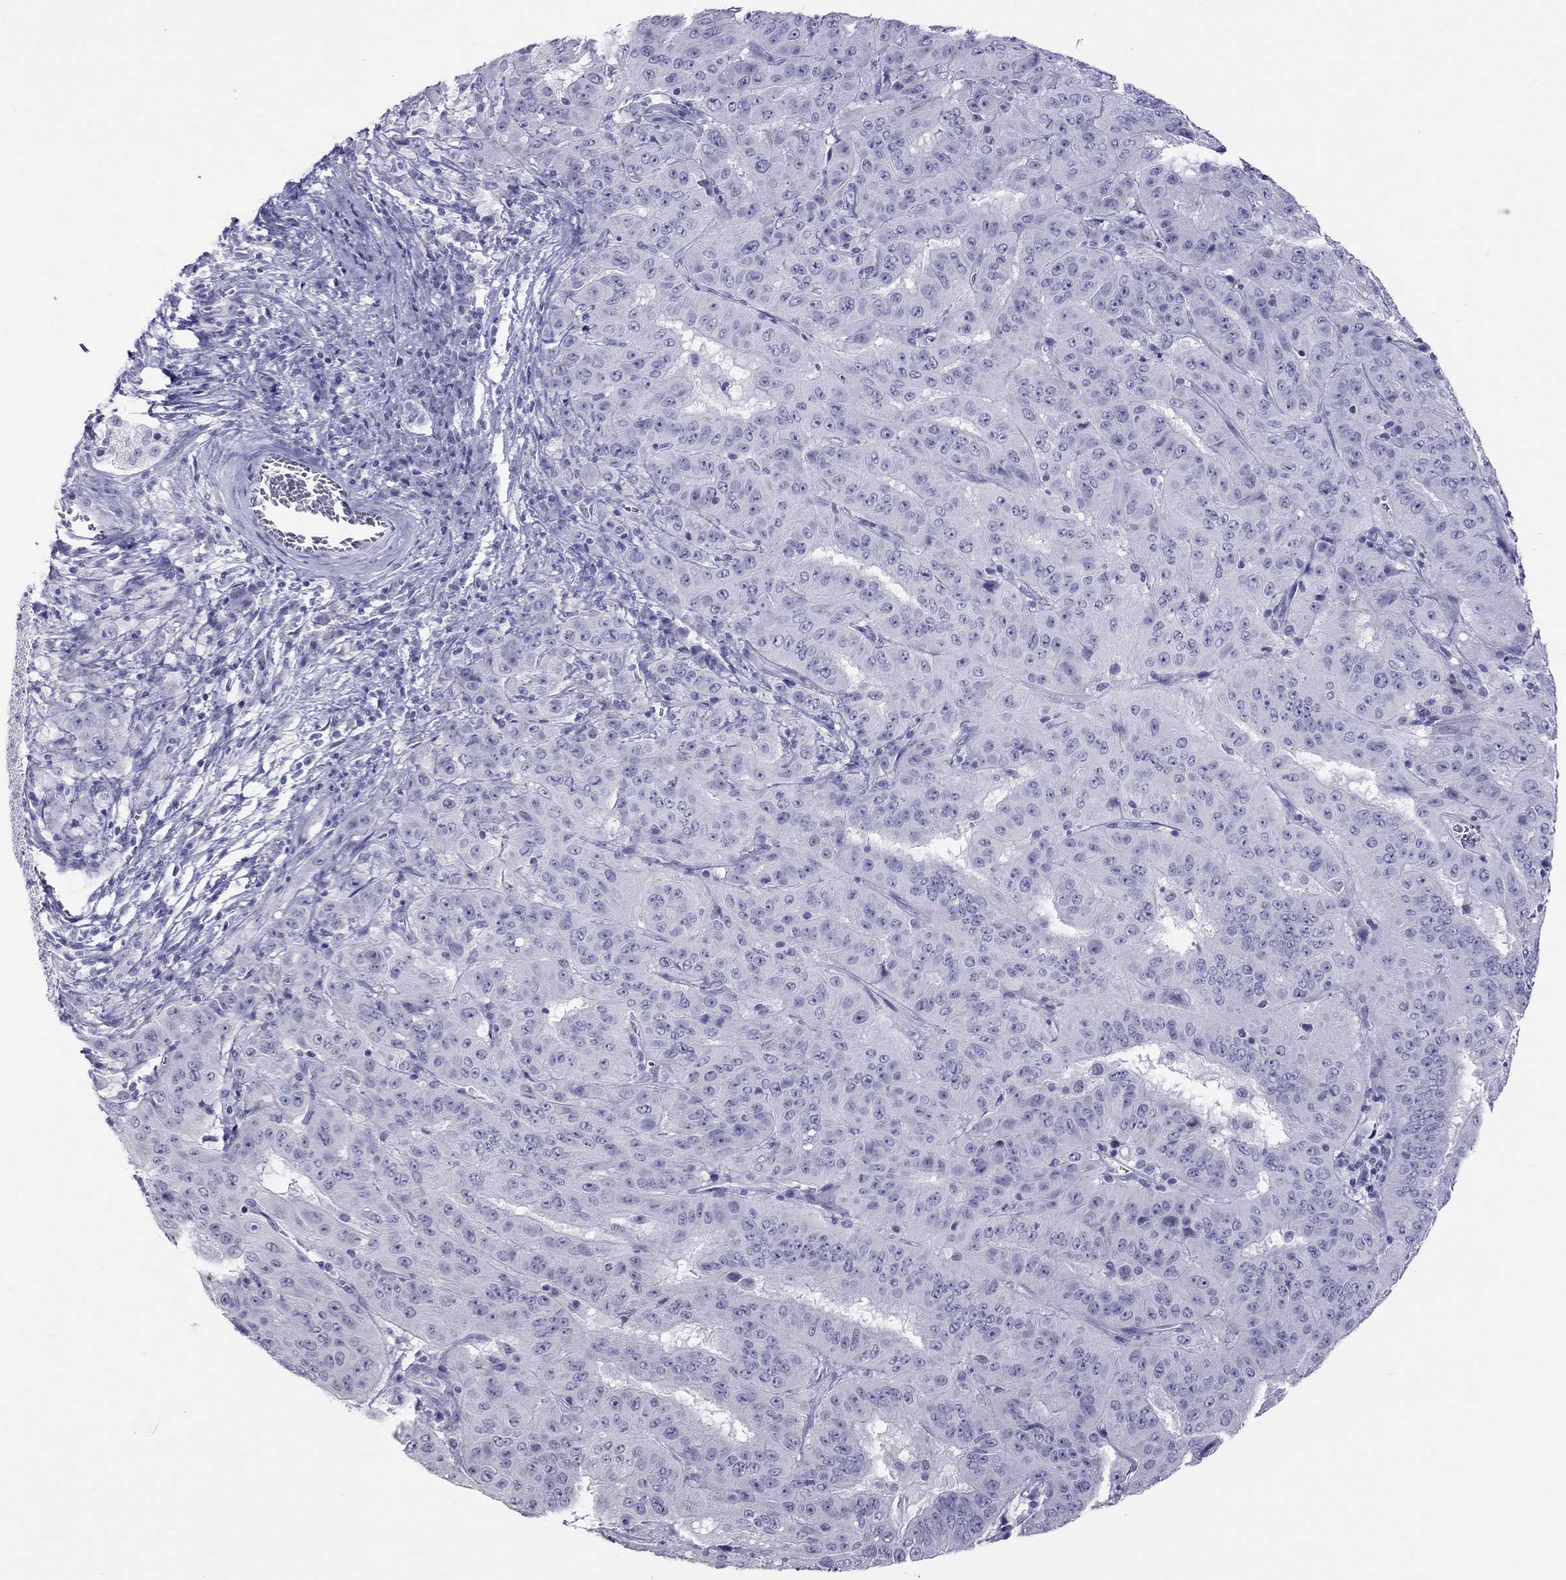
{"staining": {"intensity": "negative", "quantity": "none", "location": "none"}, "tissue": "pancreatic cancer", "cell_type": "Tumor cells", "image_type": "cancer", "snomed": [{"axis": "morphology", "description": "Adenocarcinoma, NOS"}, {"axis": "topography", "description": "Pancreas"}], "caption": "Tumor cells show no significant protein positivity in pancreatic cancer.", "gene": "MUC16", "patient": {"sex": "male", "age": 63}}